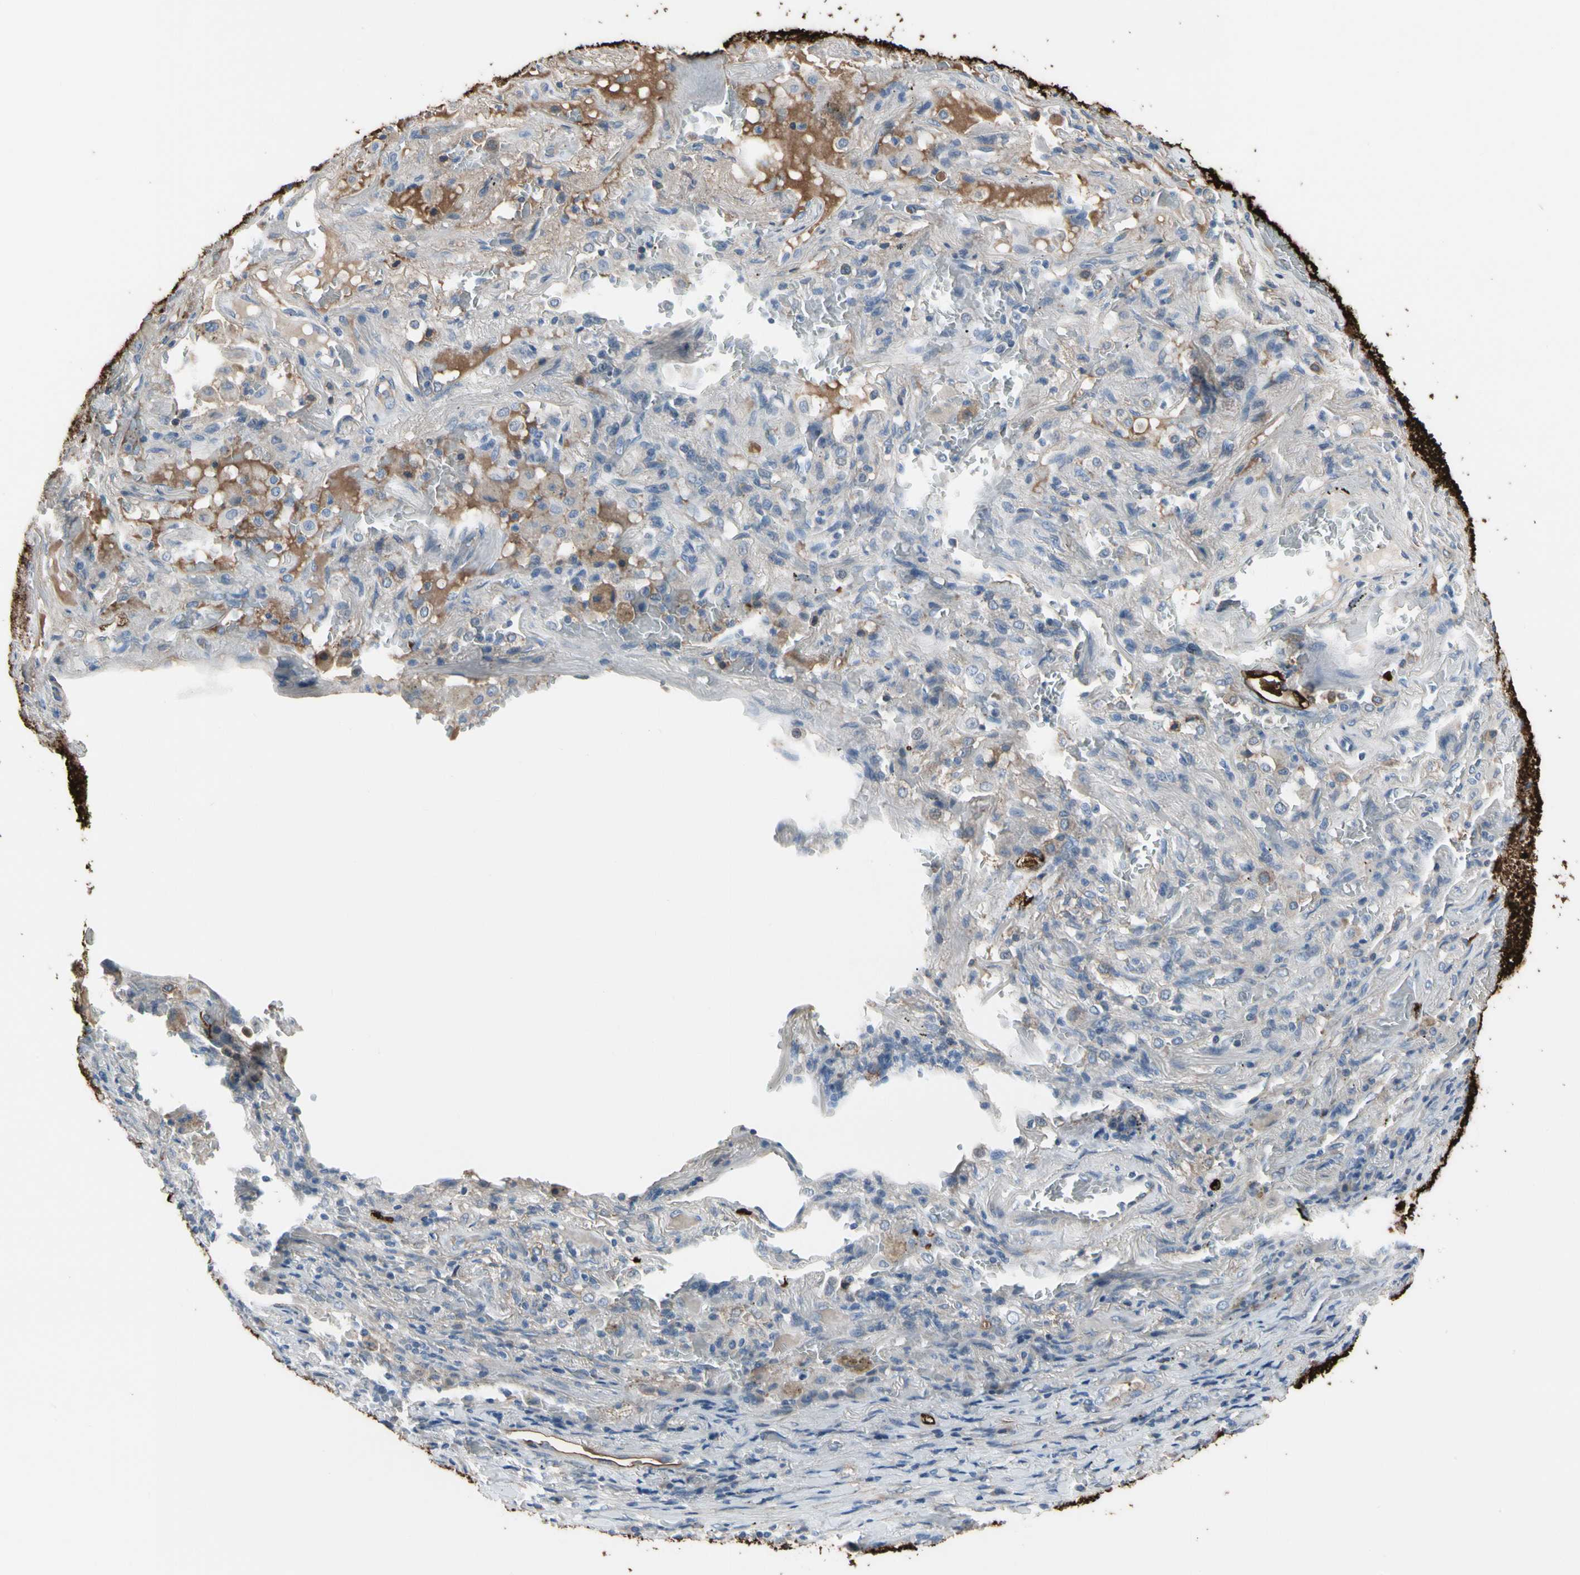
{"staining": {"intensity": "negative", "quantity": "none", "location": "none"}, "tissue": "lung cancer", "cell_type": "Tumor cells", "image_type": "cancer", "snomed": [{"axis": "morphology", "description": "Squamous cell carcinoma, NOS"}, {"axis": "topography", "description": "Lung"}], "caption": "A photomicrograph of human lung cancer is negative for staining in tumor cells.", "gene": "PIGR", "patient": {"sex": "male", "age": 57}}